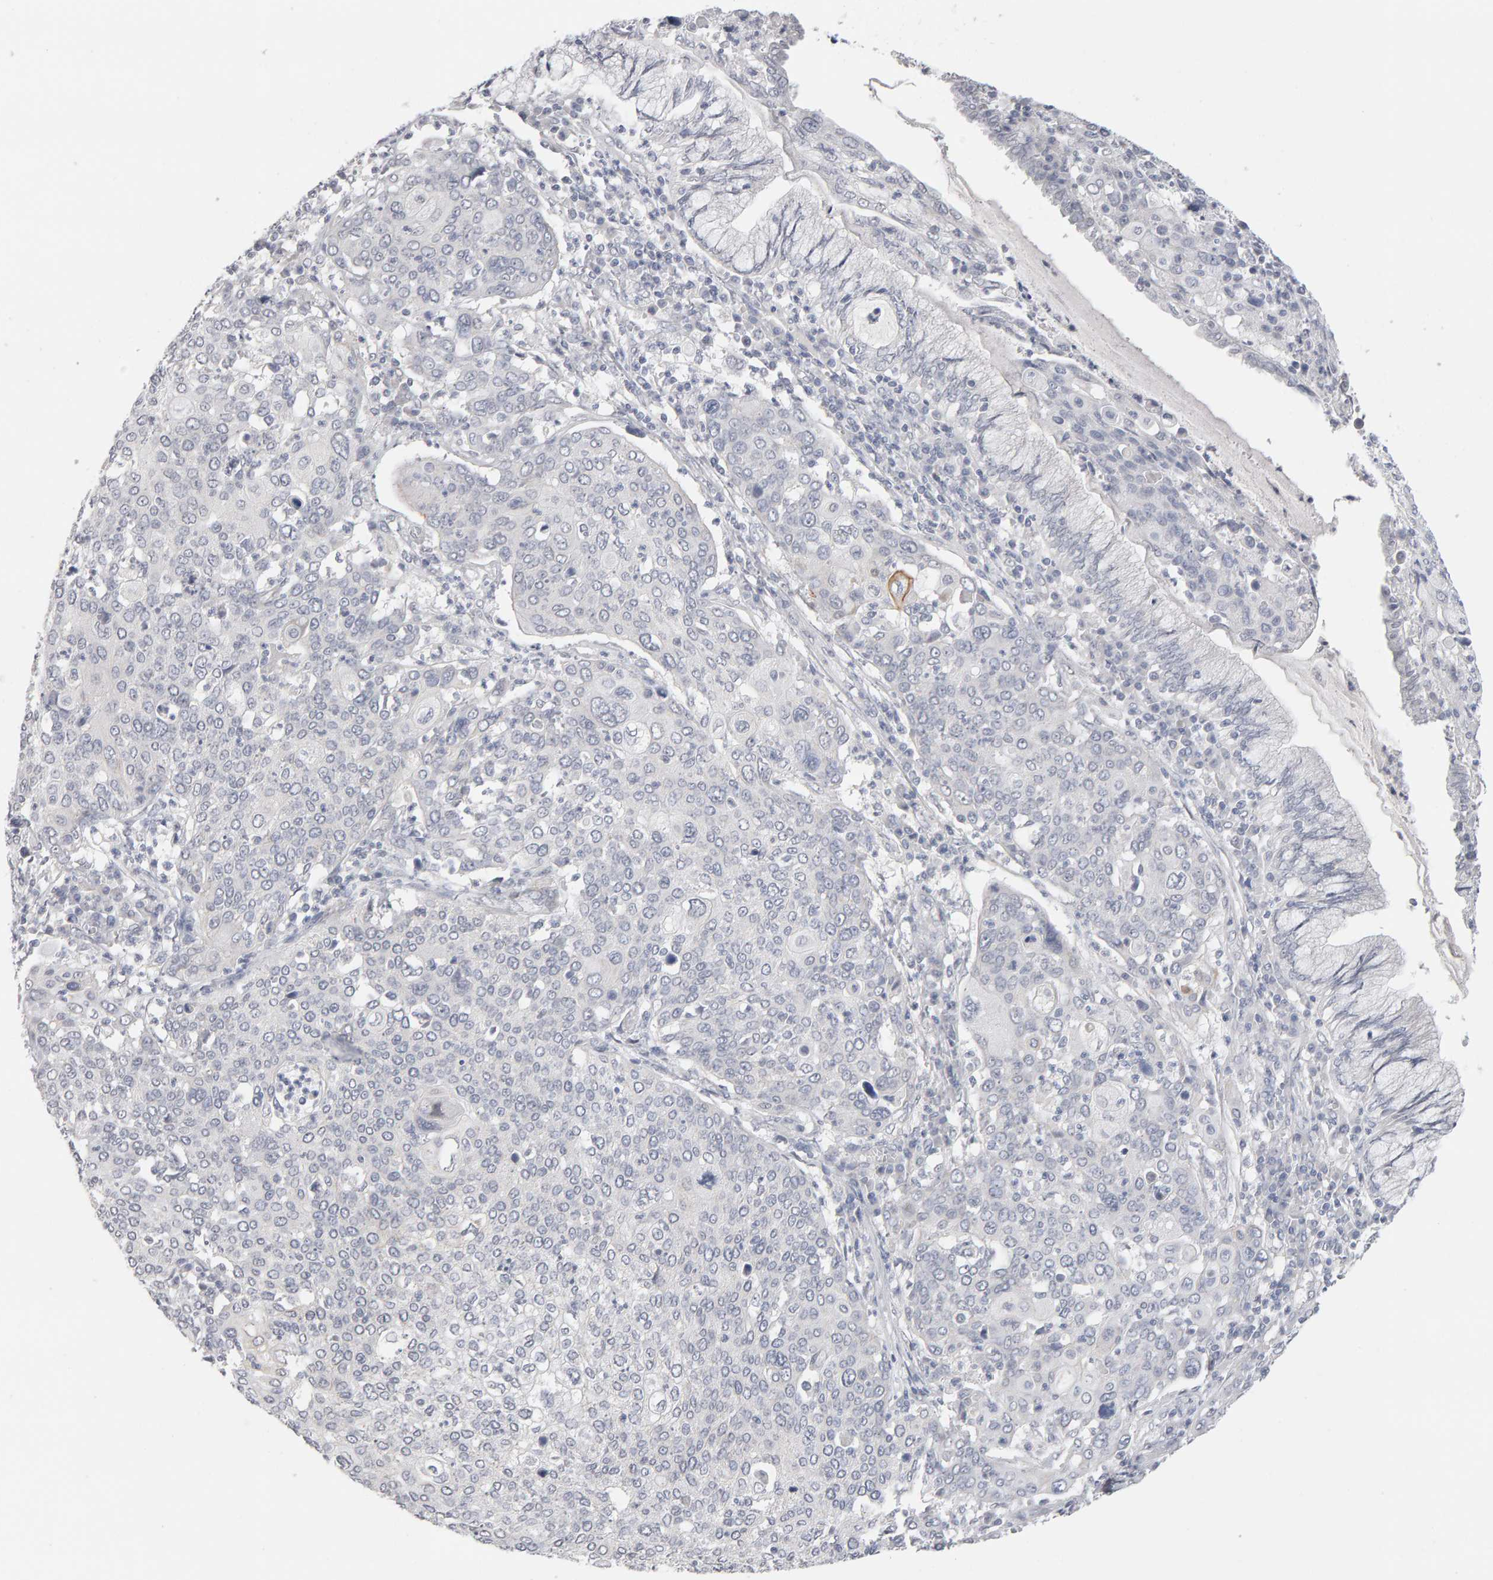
{"staining": {"intensity": "negative", "quantity": "none", "location": "none"}, "tissue": "cervical cancer", "cell_type": "Tumor cells", "image_type": "cancer", "snomed": [{"axis": "morphology", "description": "Squamous cell carcinoma, NOS"}, {"axis": "topography", "description": "Cervix"}], "caption": "Tumor cells are negative for brown protein staining in squamous cell carcinoma (cervical).", "gene": "HNF4A", "patient": {"sex": "female", "age": 40}}